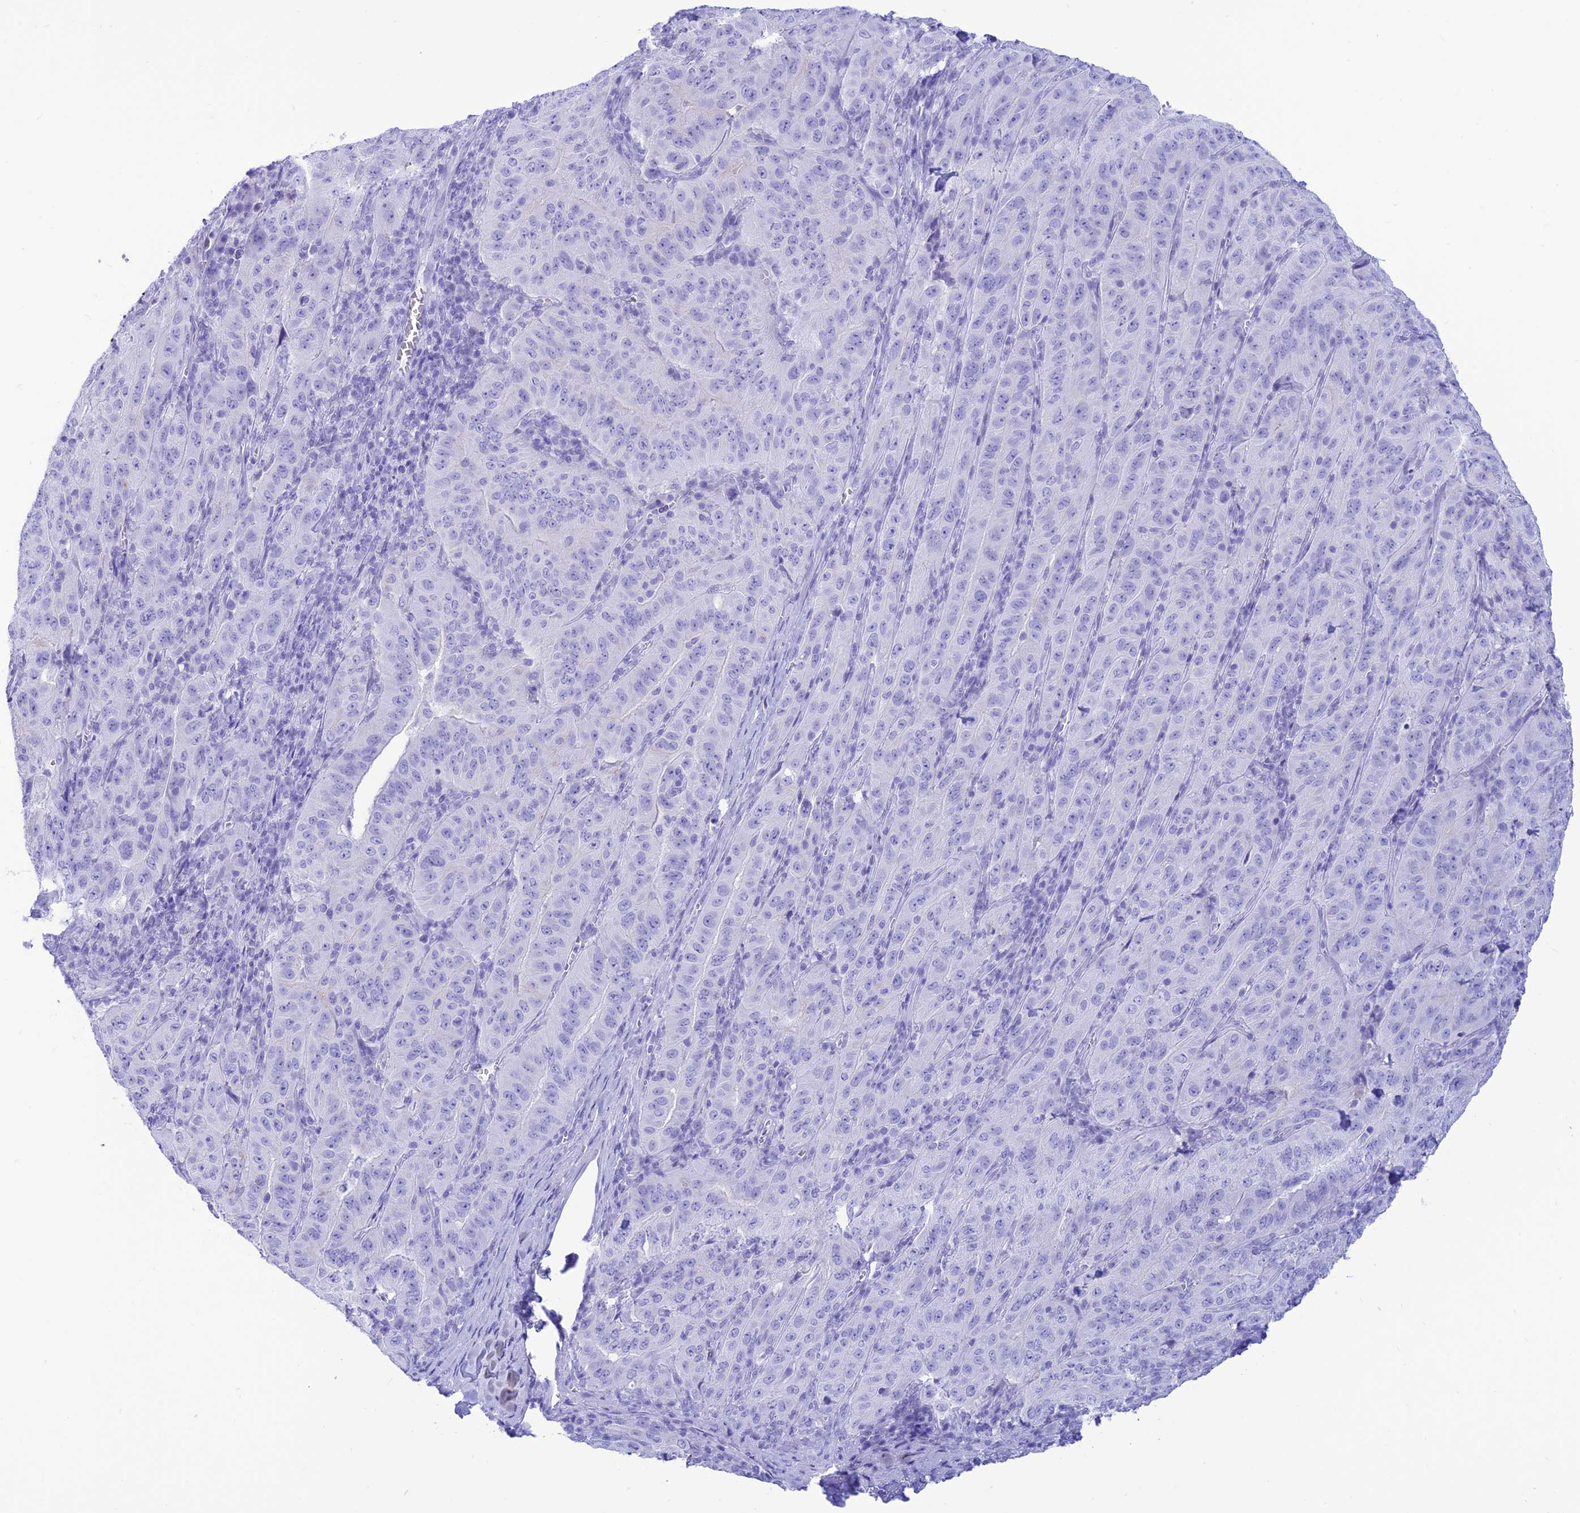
{"staining": {"intensity": "negative", "quantity": "none", "location": "none"}, "tissue": "pancreatic cancer", "cell_type": "Tumor cells", "image_type": "cancer", "snomed": [{"axis": "morphology", "description": "Adenocarcinoma, NOS"}, {"axis": "topography", "description": "Pancreas"}], "caption": "IHC micrograph of neoplastic tissue: human adenocarcinoma (pancreatic) stained with DAB demonstrates no significant protein positivity in tumor cells.", "gene": "PRNP", "patient": {"sex": "male", "age": 63}}